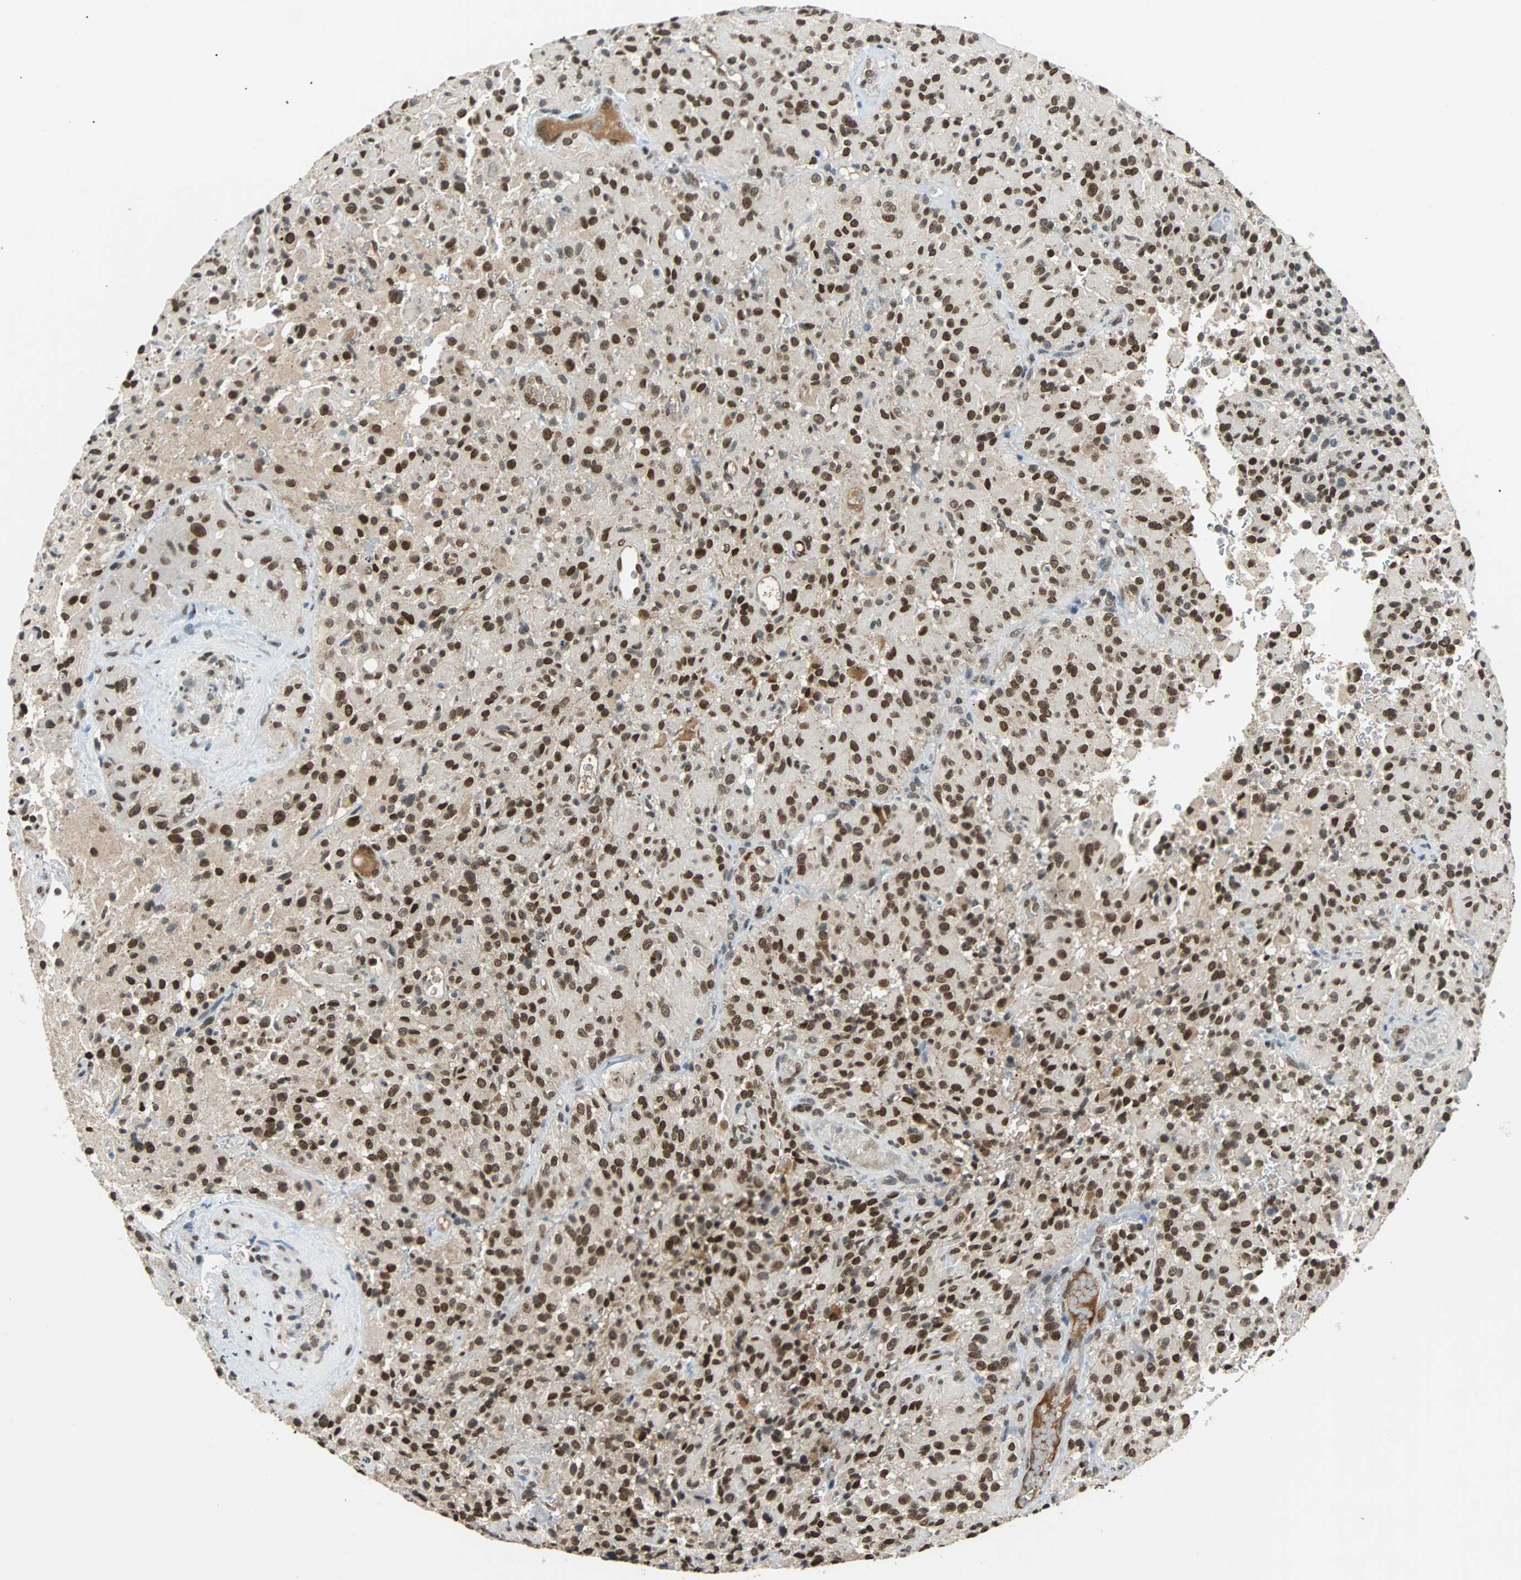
{"staining": {"intensity": "strong", "quantity": ">75%", "location": "nuclear"}, "tissue": "glioma", "cell_type": "Tumor cells", "image_type": "cancer", "snomed": [{"axis": "morphology", "description": "Glioma, malignant, High grade"}, {"axis": "topography", "description": "Brain"}], "caption": "Strong nuclear expression for a protein is identified in approximately >75% of tumor cells of high-grade glioma (malignant) using IHC.", "gene": "PHC1", "patient": {"sex": "male", "age": 71}}